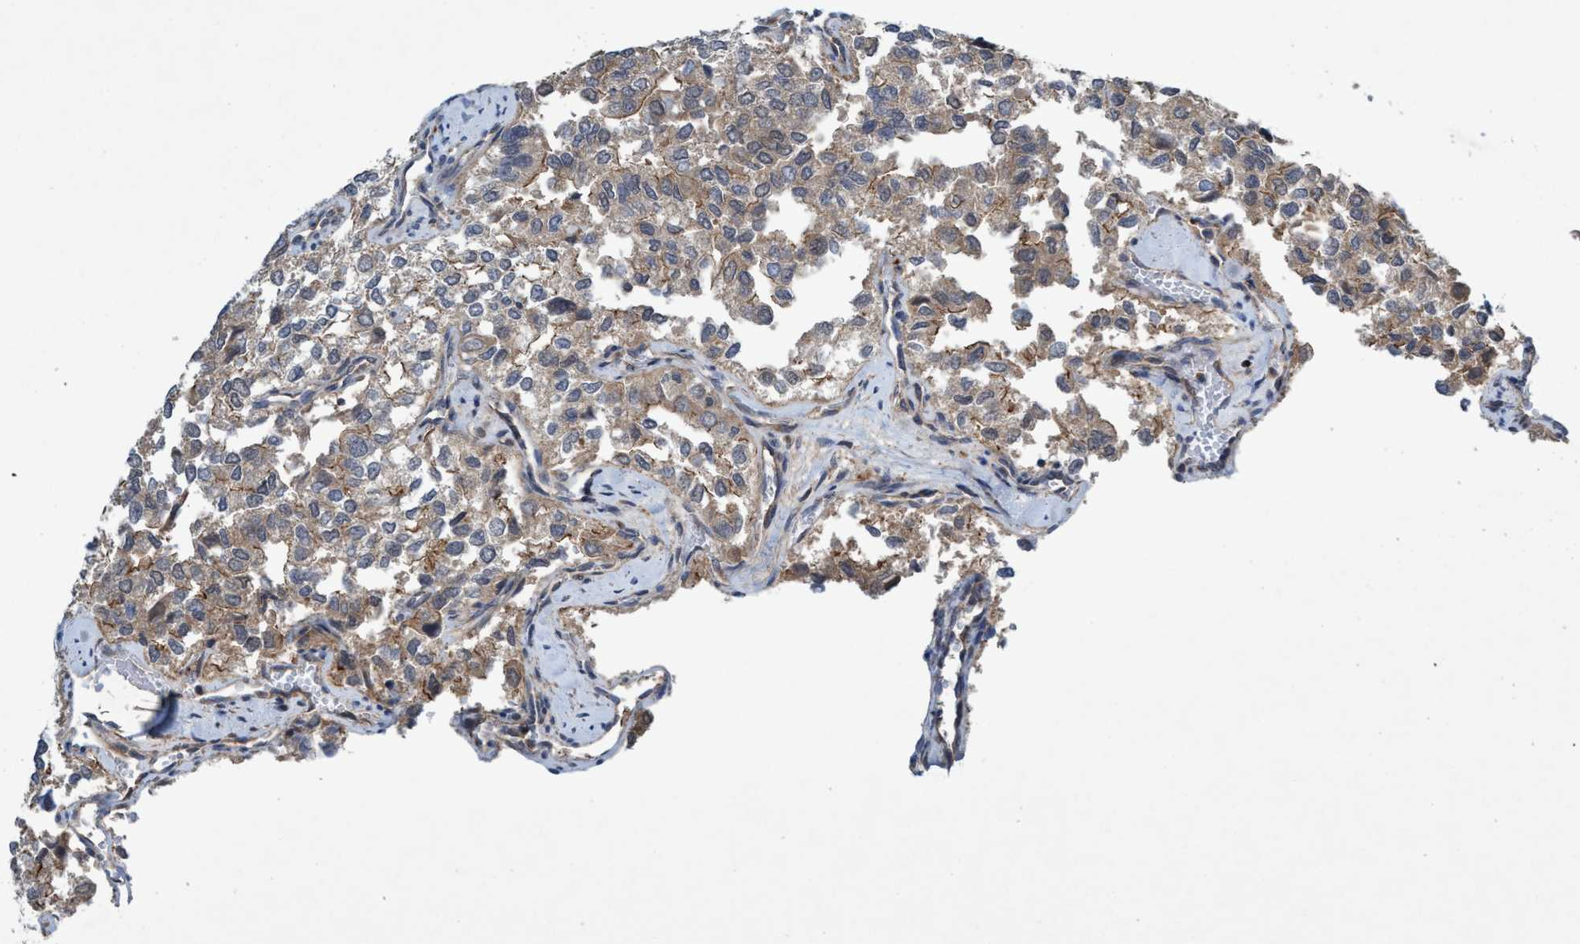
{"staining": {"intensity": "weak", "quantity": ">75%", "location": "cytoplasmic/membranous"}, "tissue": "thyroid cancer", "cell_type": "Tumor cells", "image_type": "cancer", "snomed": [{"axis": "morphology", "description": "Follicular adenoma carcinoma, NOS"}, {"axis": "topography", "description": "Thyroid gland"}], "caption": "About >75% of tumor cells in human follicular adenoma carcinoma (thyroid) show weak cytoplasmic/membranous protein staining as visualized by brown immunohistochemical staining.", "gene": "TRIM65", "patient": {"sex": "male", "age": 75}}